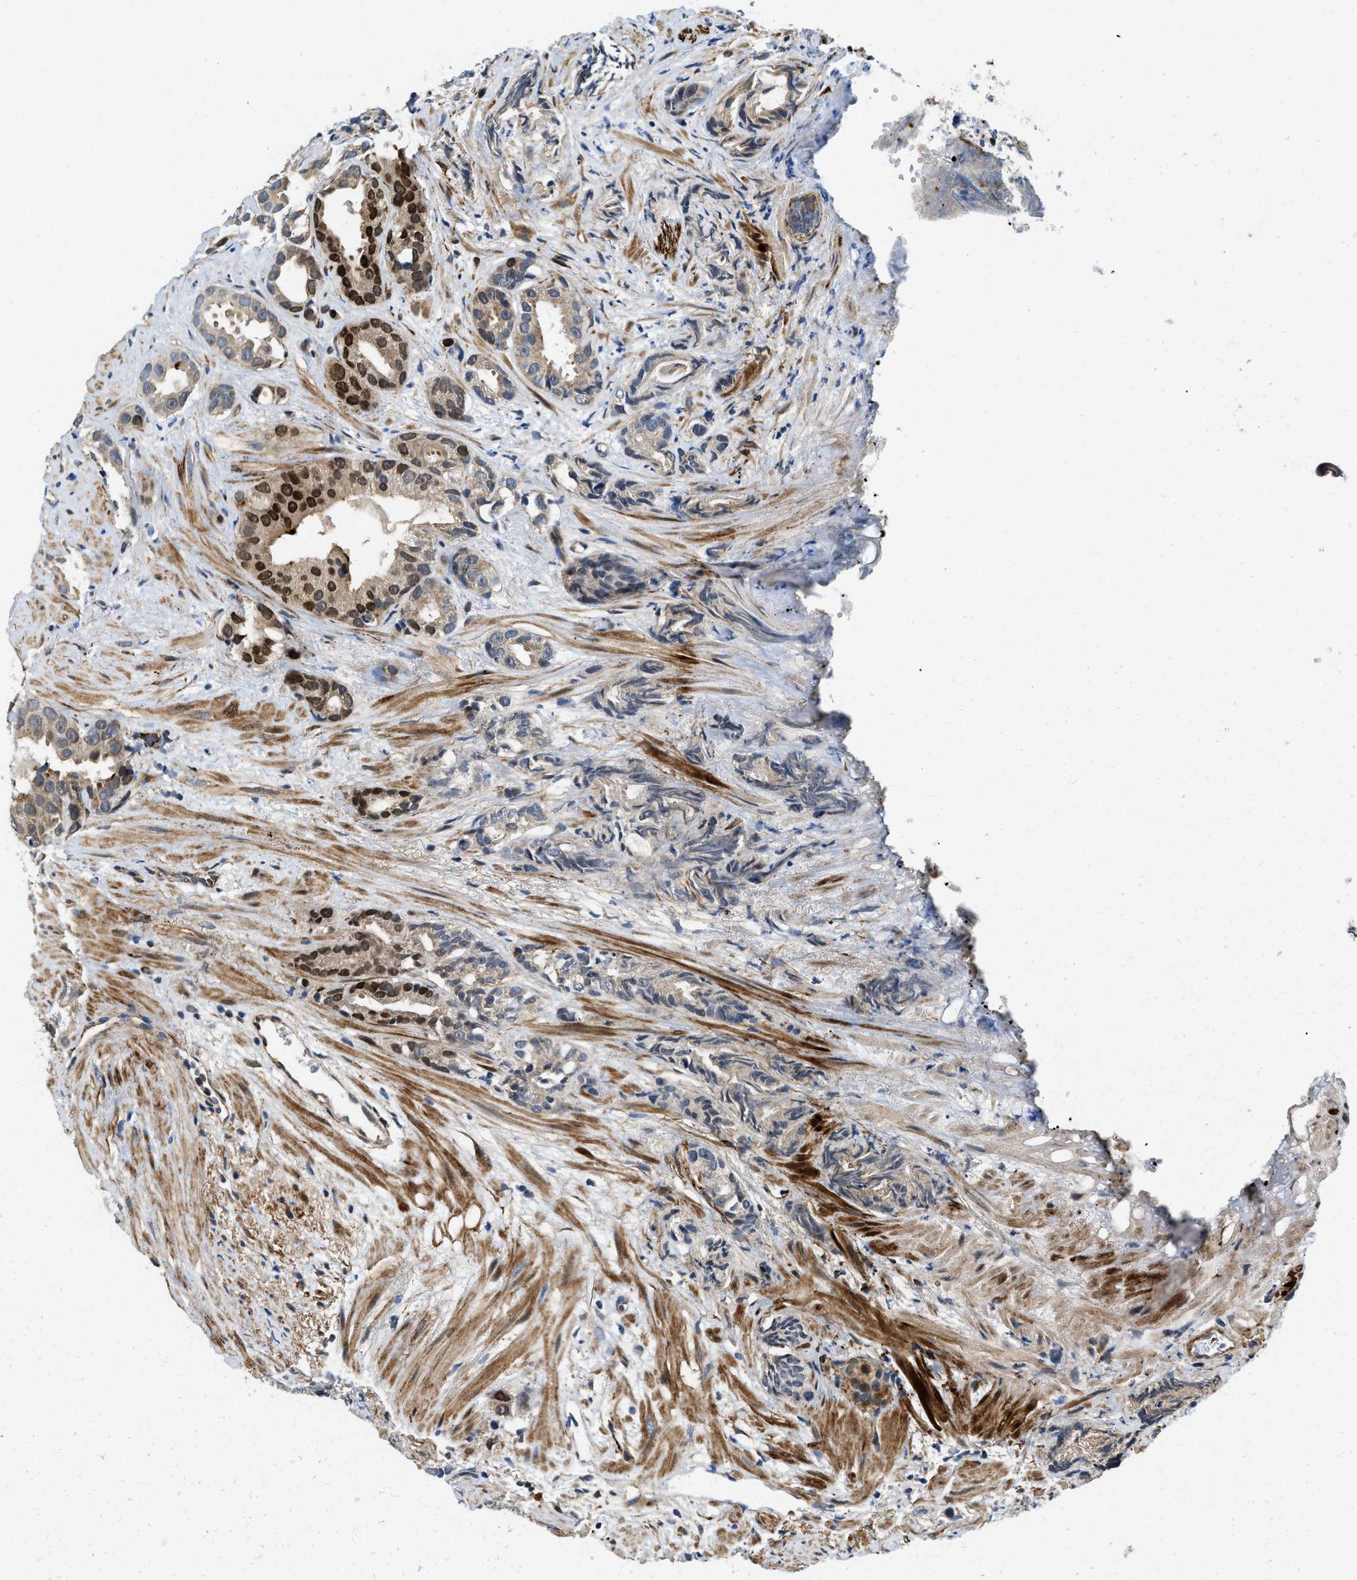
{"staining": {"intensity": "strong", "quantity": "<25%", "location": "cytoplasmic/membranous"}, "tissue": "prostate cancer", "cell_type": "Tumor cells", "image_type": "cancer", "snomed": [{"axis": "morphology", "description": "Adenocarcinoma, Low grade"}, {"axis": "topography", "description": "Prostate"}], "caption": "An image of human prostate cancer (low-grade adenocarcinoma) stained for a protein demonstrates strong cytoplasmic/membranous brown staining in tumor cells. Immunohistochemistry stains the protein in brown and the nuclei are stained blue.", "gene": "ZNF599", "patient": {"sex": "male", "age": 89}}